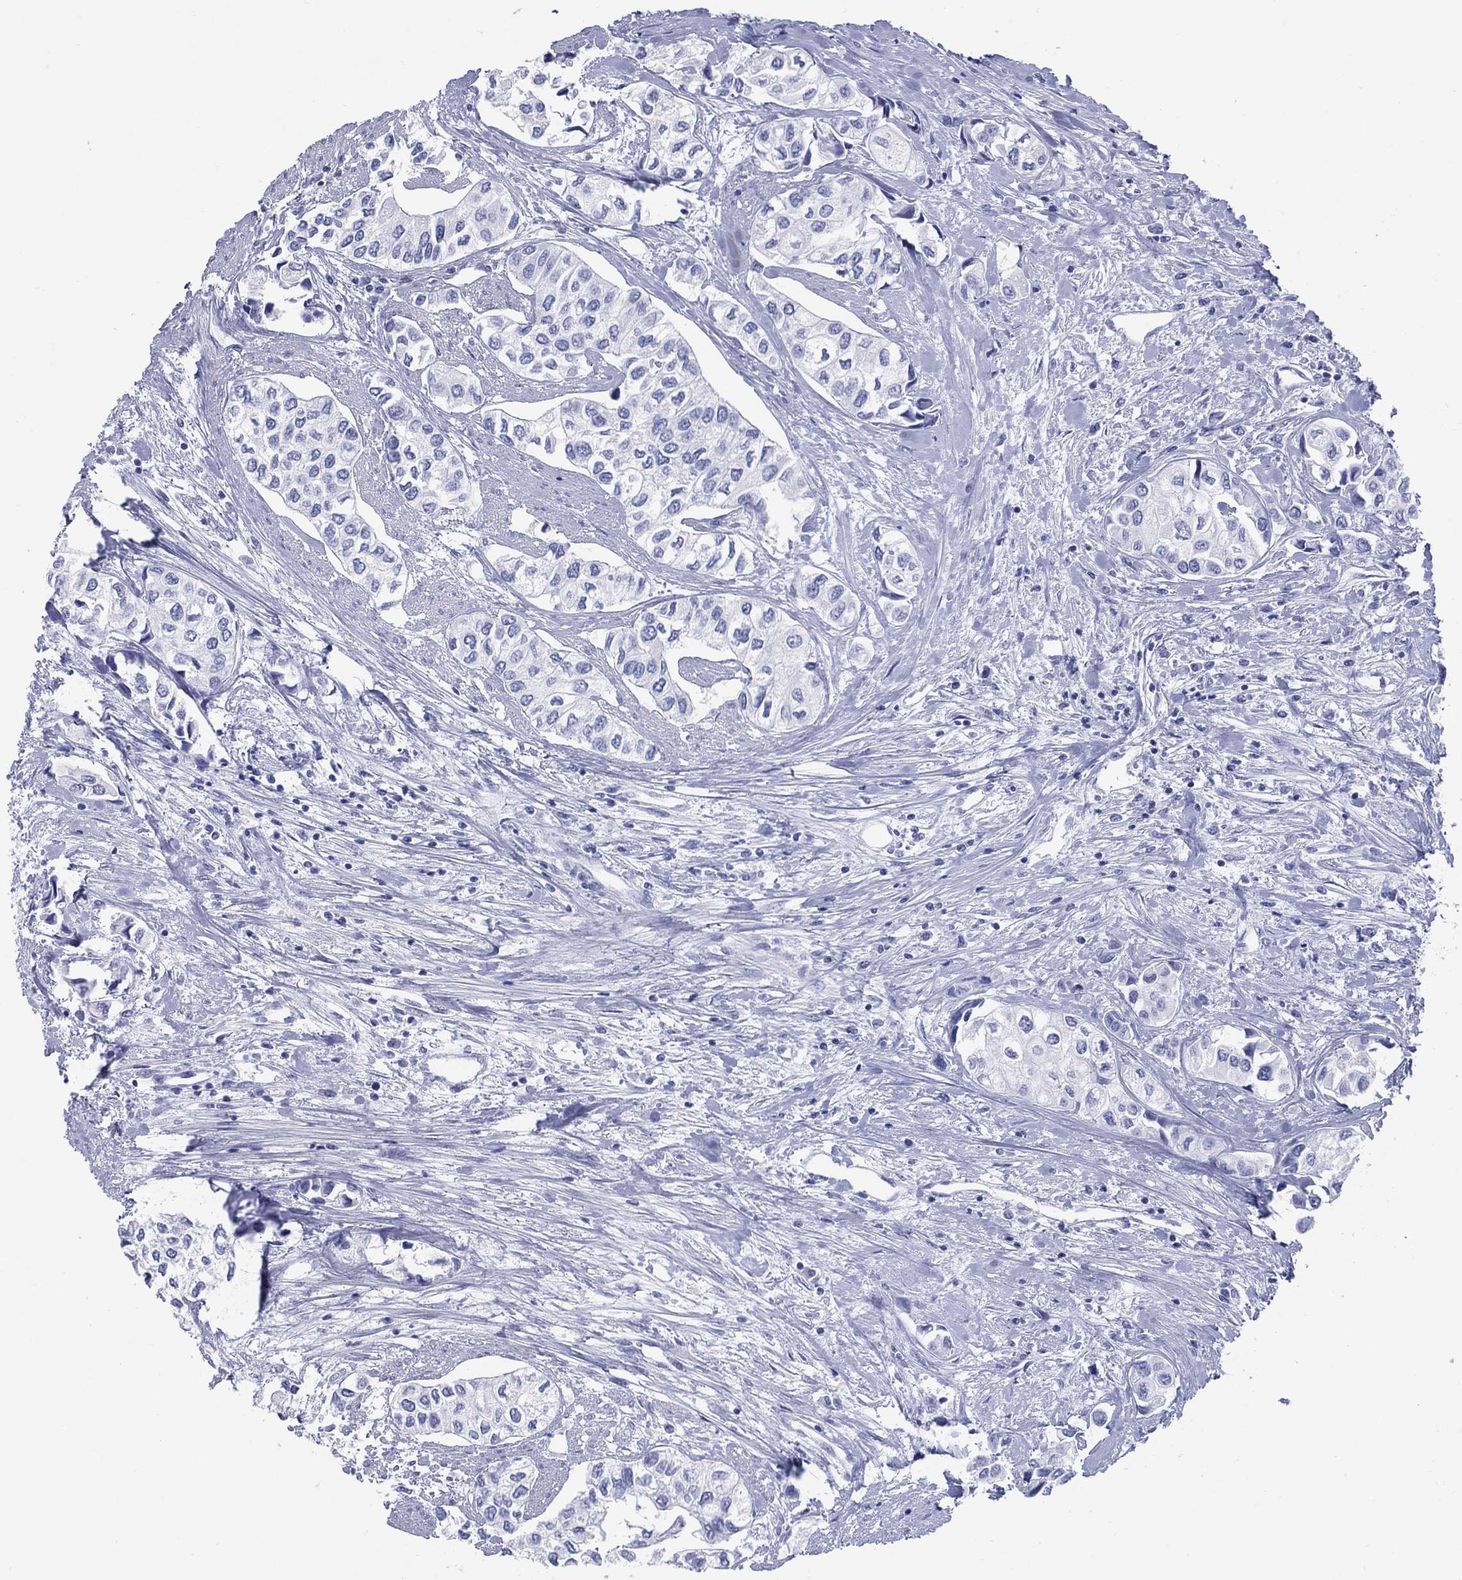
{"staining": {"intensity": "negative", "quantity": "none", "location": "none"}, "tissue": "urothelial cancer", "cell_type": "Tumor cells", "image_type": "cancer", "snomed": [{"axis": "morphology", "description": "Urothelial carcinoma, High grade"}, {"axis": "topography", "description": "Urinary bladder"}], "caption": "Immunohistochemical staining of human urothelial cancer demonstrates no significant staining in tumor cells.", "gene": "LRRD1", "patient": {"sex": "male", "age": 73}}